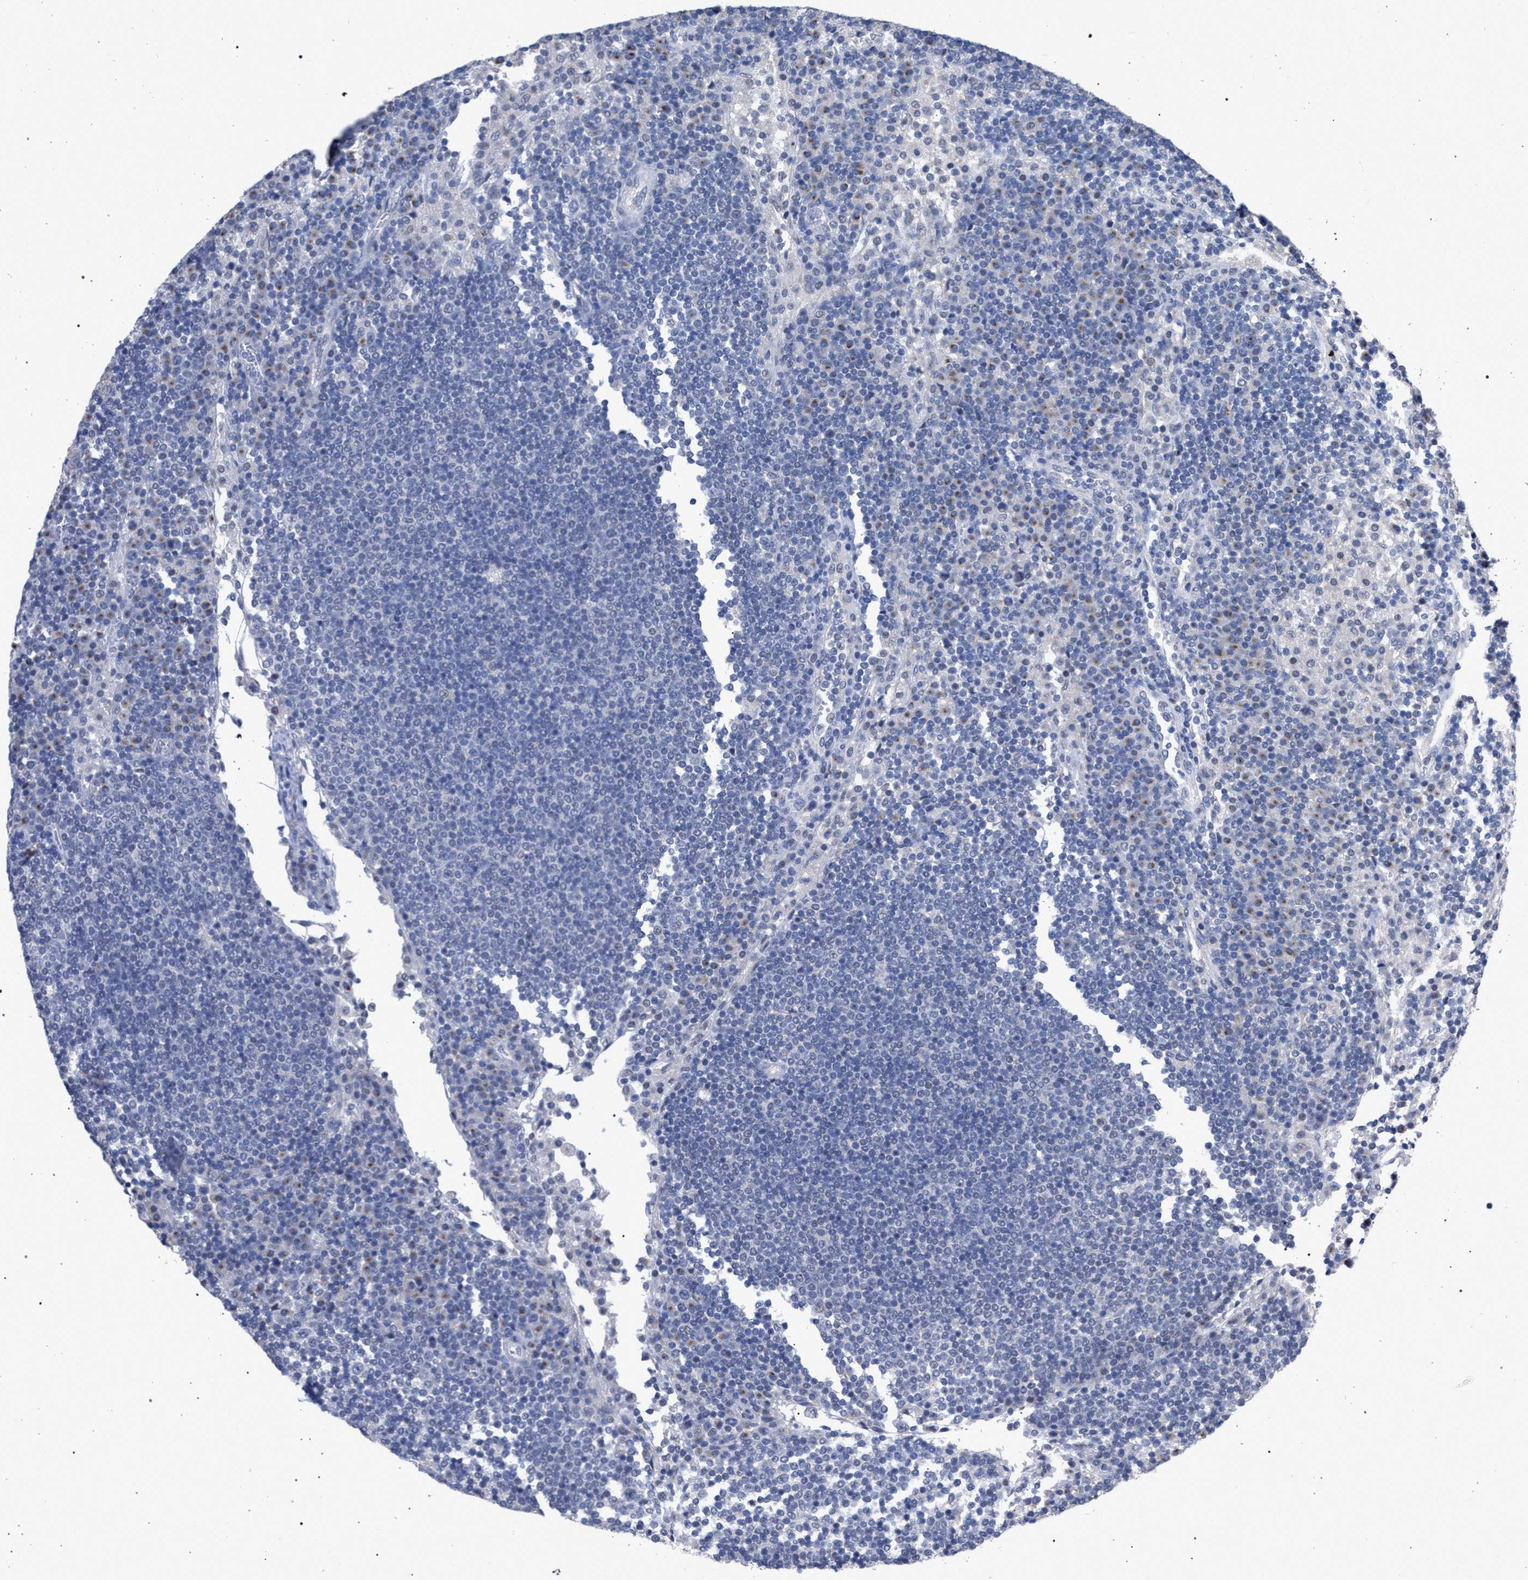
{"staining": {"intensity": "weak", "quantity": "<25%", "location": "cytoplasmic/membranous"}, "tissue": "lymph node", "cell_type": "Germinal center cells", "image_type": "normal", "snomed": [{"axis": "morphology", "description": "Normal tissue, NOS"}, {"axis": "topography", "description": "Lymph node"}], "caption": "Germinal center cells are negative for brown protein staining in unremarkable lymph node. The staining was performed using DAB to visualize the protein expression in brown, while the nuclei were stained in blue with hematoxylin (Magnification: 20x).", "gene": "GOLGA2", "patient": {"sex": "female", "age": 53}}